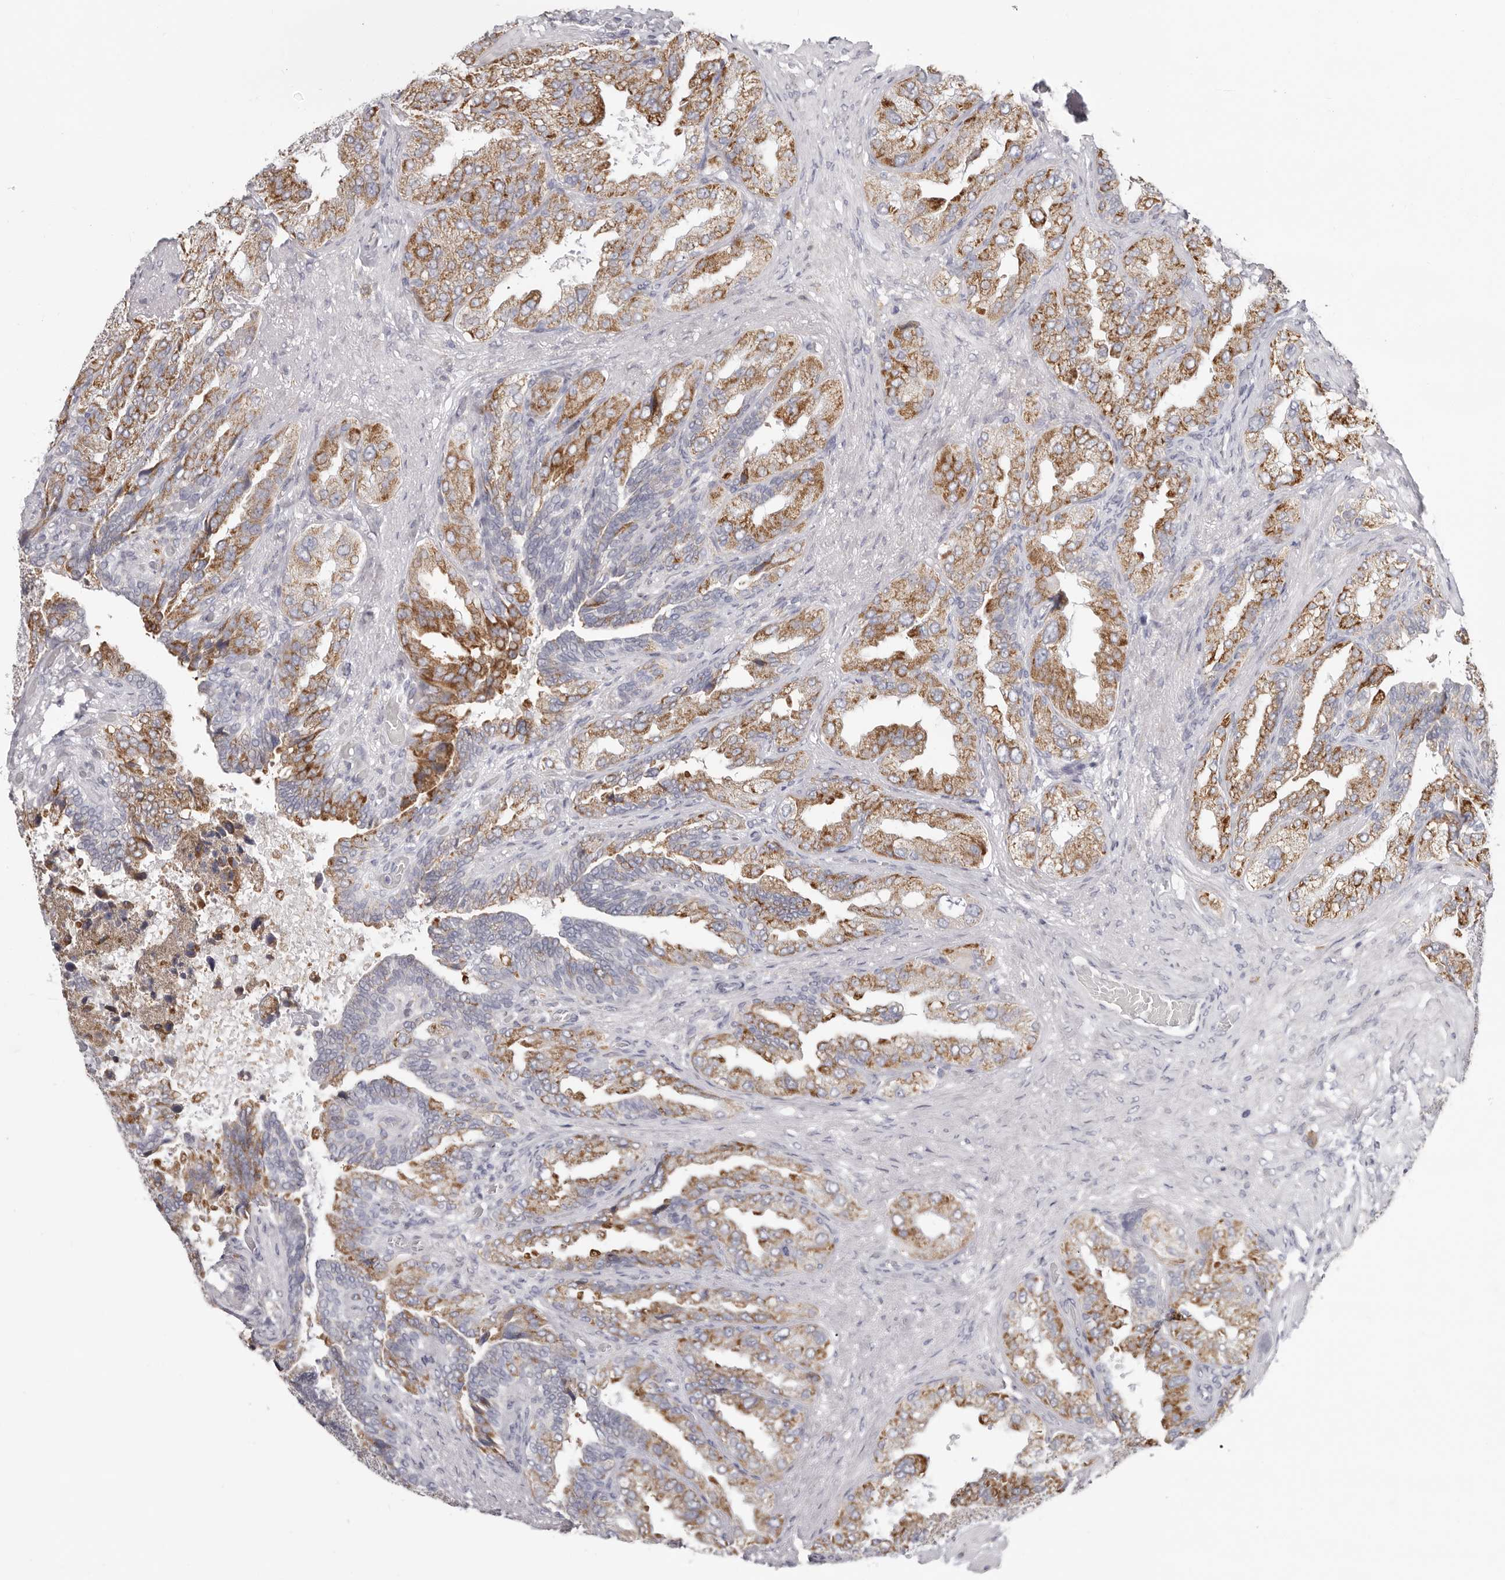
{"staining": {"intensity": "moderate", "quantity": ">75%", "location": "cytoplasmic/membranous"}, "tissue": "seminal vesicle", "cell_type": "Glandular cells", "image_type": "normal", "snomed": [{"axis": "morphology", "description": "Normal tissue, NOS"}, {"axis": "topography", "description": "Seminal veicle"}, {"axis": "topography", "description": "Peripheral nerve tissue"}], "caption": "Moderate cytoplasmic/membranous protein positivity is appreciated in approximately >75% of glandular cells in seminal vesicle. (Brightfield microscopy of DAB IHC at high magnification).", "gene": "IL32", "patient": {"sex": "male", "age": 63}}